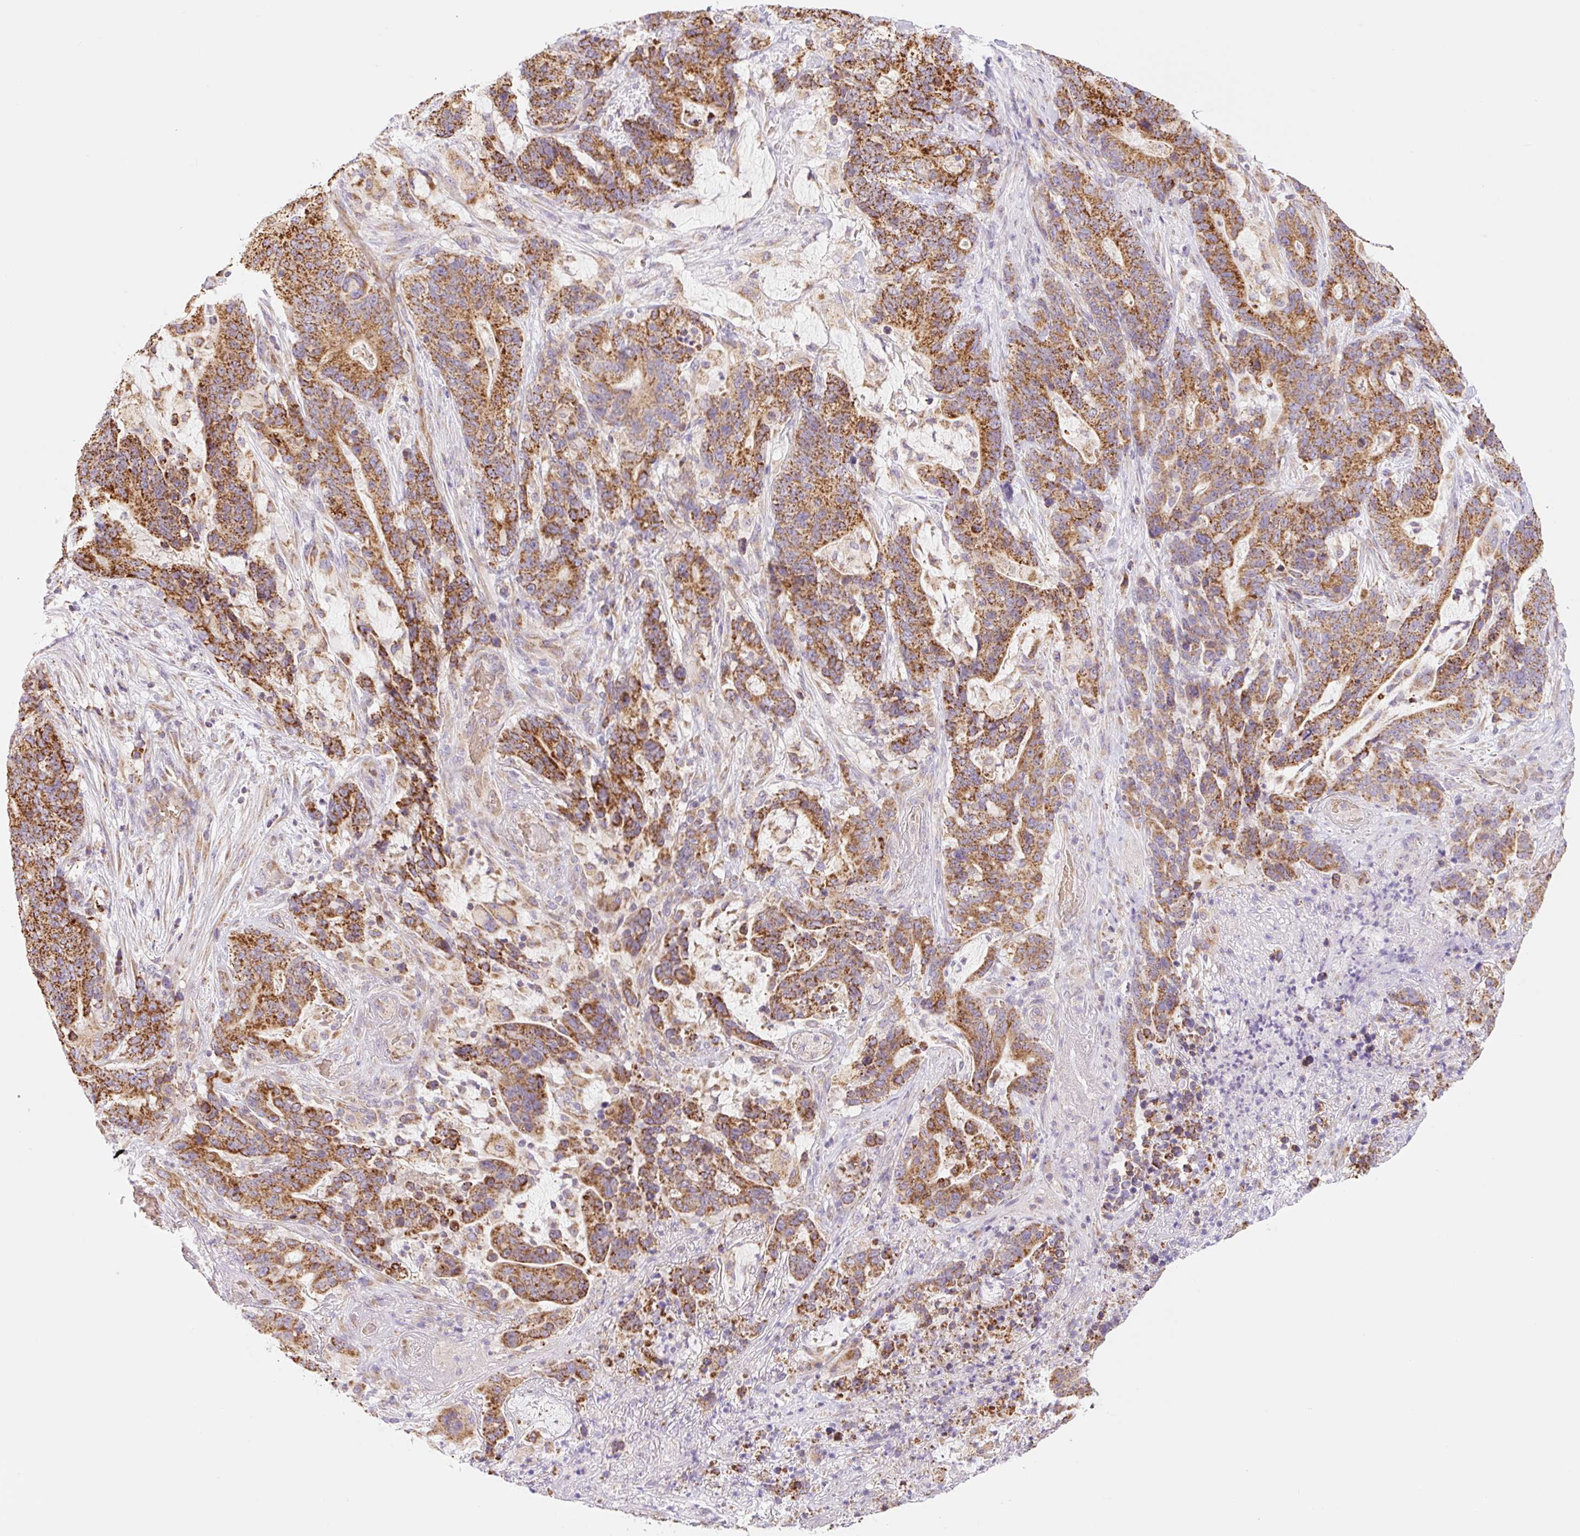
{"staining": {"intensity": "strong", "quantity": ">75%", "location": "cytoplasmic/membranous"}, "tissue": "stomach cancer", "cell_type": "Tumor cells", "image_type": "cancer", "snomed": [{"axis": "morphology", "description": "Normal tissue, NOS"}, {"axis": "morphology", "description": "Adenocarcinoma, NOS"}, {"axis": "topography", "description": "Stomach"}], "caption": "IHC image of neoplastic tissue: human stomach cancer (adenocarcinoma) stained using immunohistochemistry (IHC) exhibits high levels of strong protein expression localized specifically in the cytoplasmic/membranous of tumor cells, appearing as a cytoplasmic/membranous brown color.", "gene": "GOSR2", "patient": {"sex": "female", "age": 64}}